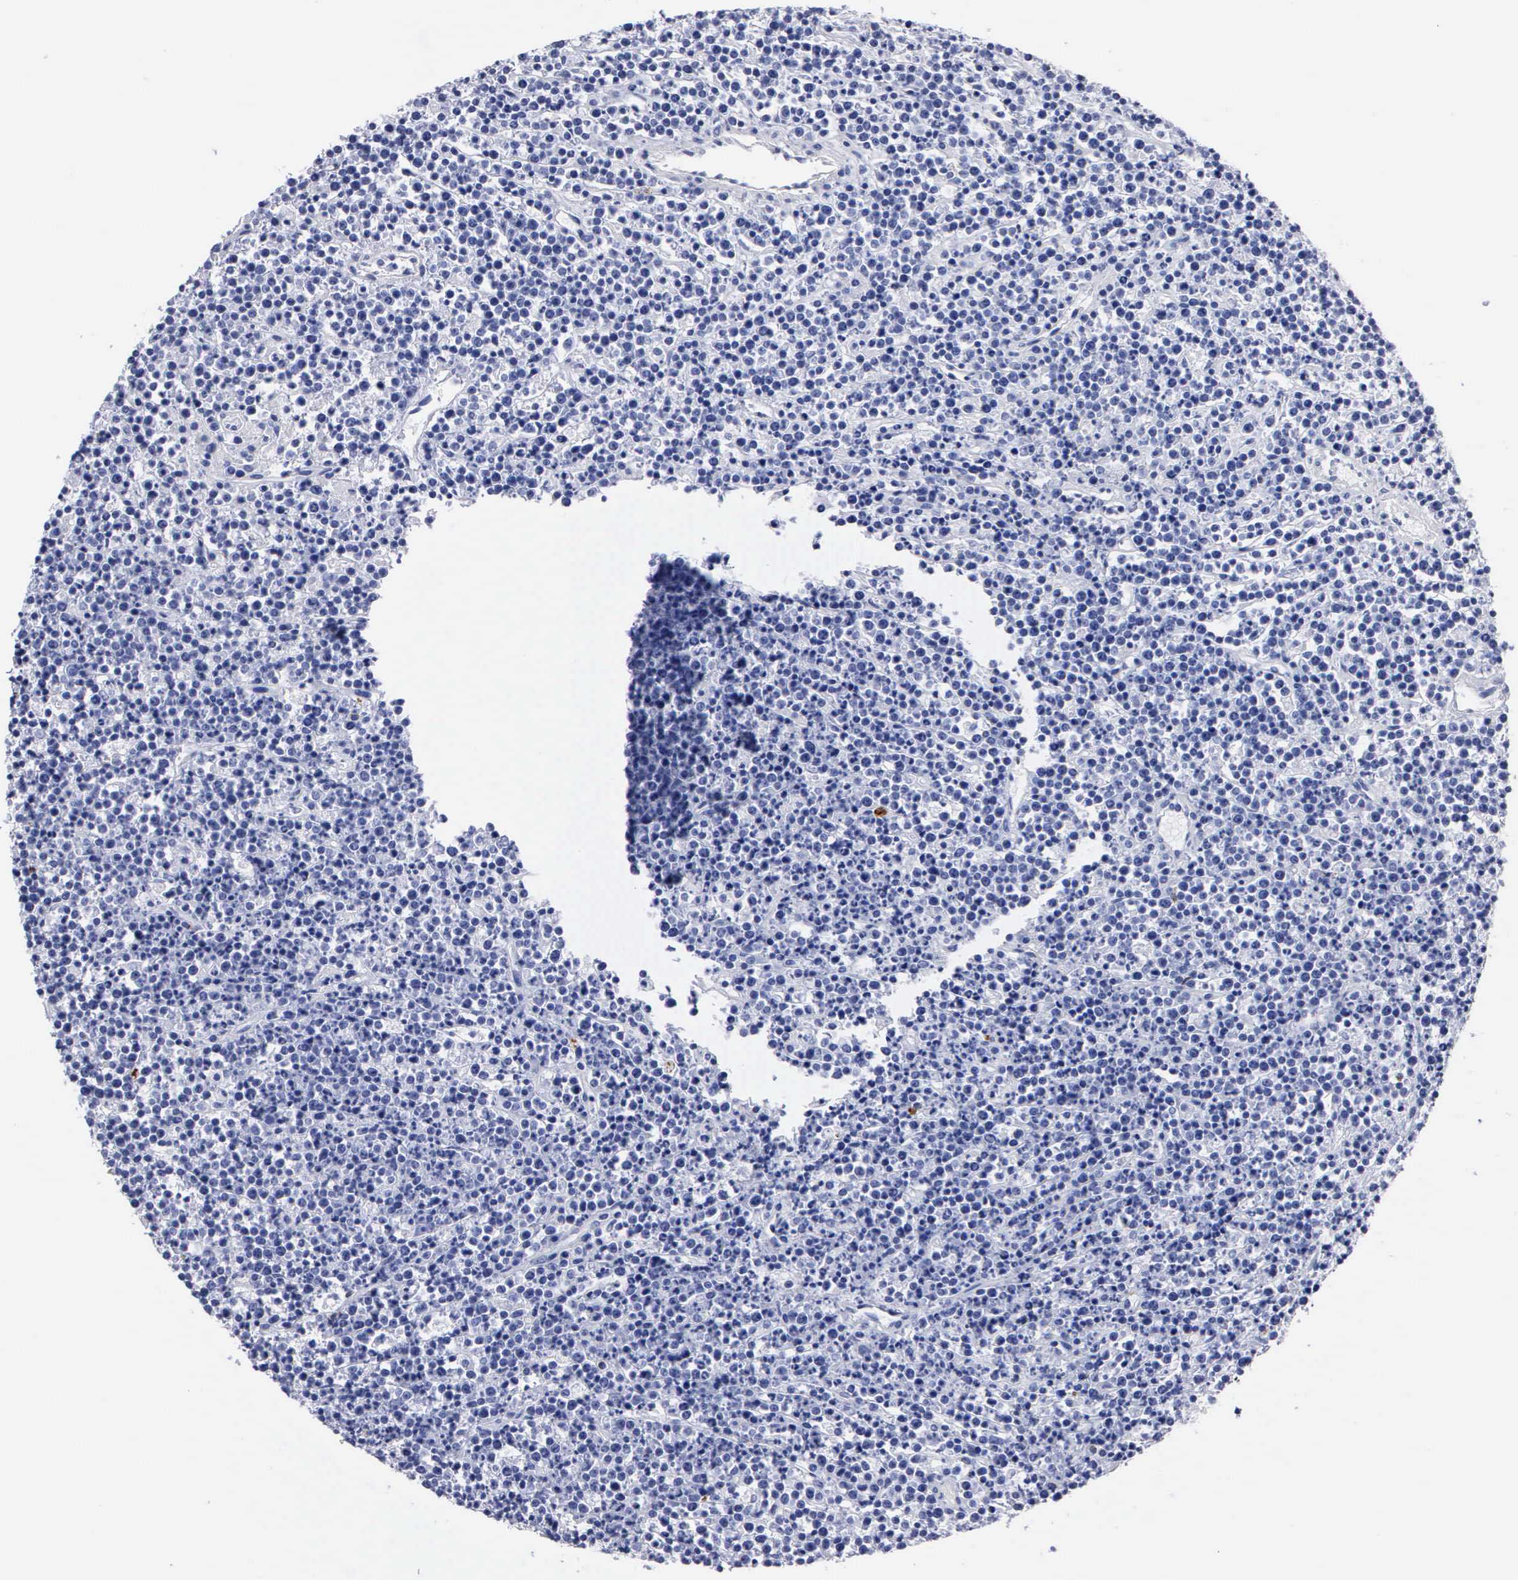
{"staining": {"intensity": "negative", "quantity": "none", "location": "none"}, "tissue": "lymphoma", "cell_type": "Tumor cells", "image_type": "cancer", "snomed": [{"axis": "morphology", "description": "Malignant lymphoma, non-Hodgkin's type, High grade"}, {"axis": "topography", "description": "Ovary"}], "caption": "A micrograph of human lymphoma is negative for staining in tumor cells. (DAB immunohistochemistry with hematoxylin counter stain).", "gene": "CTSG", "patient": {"sex": "female", "age": 56}}